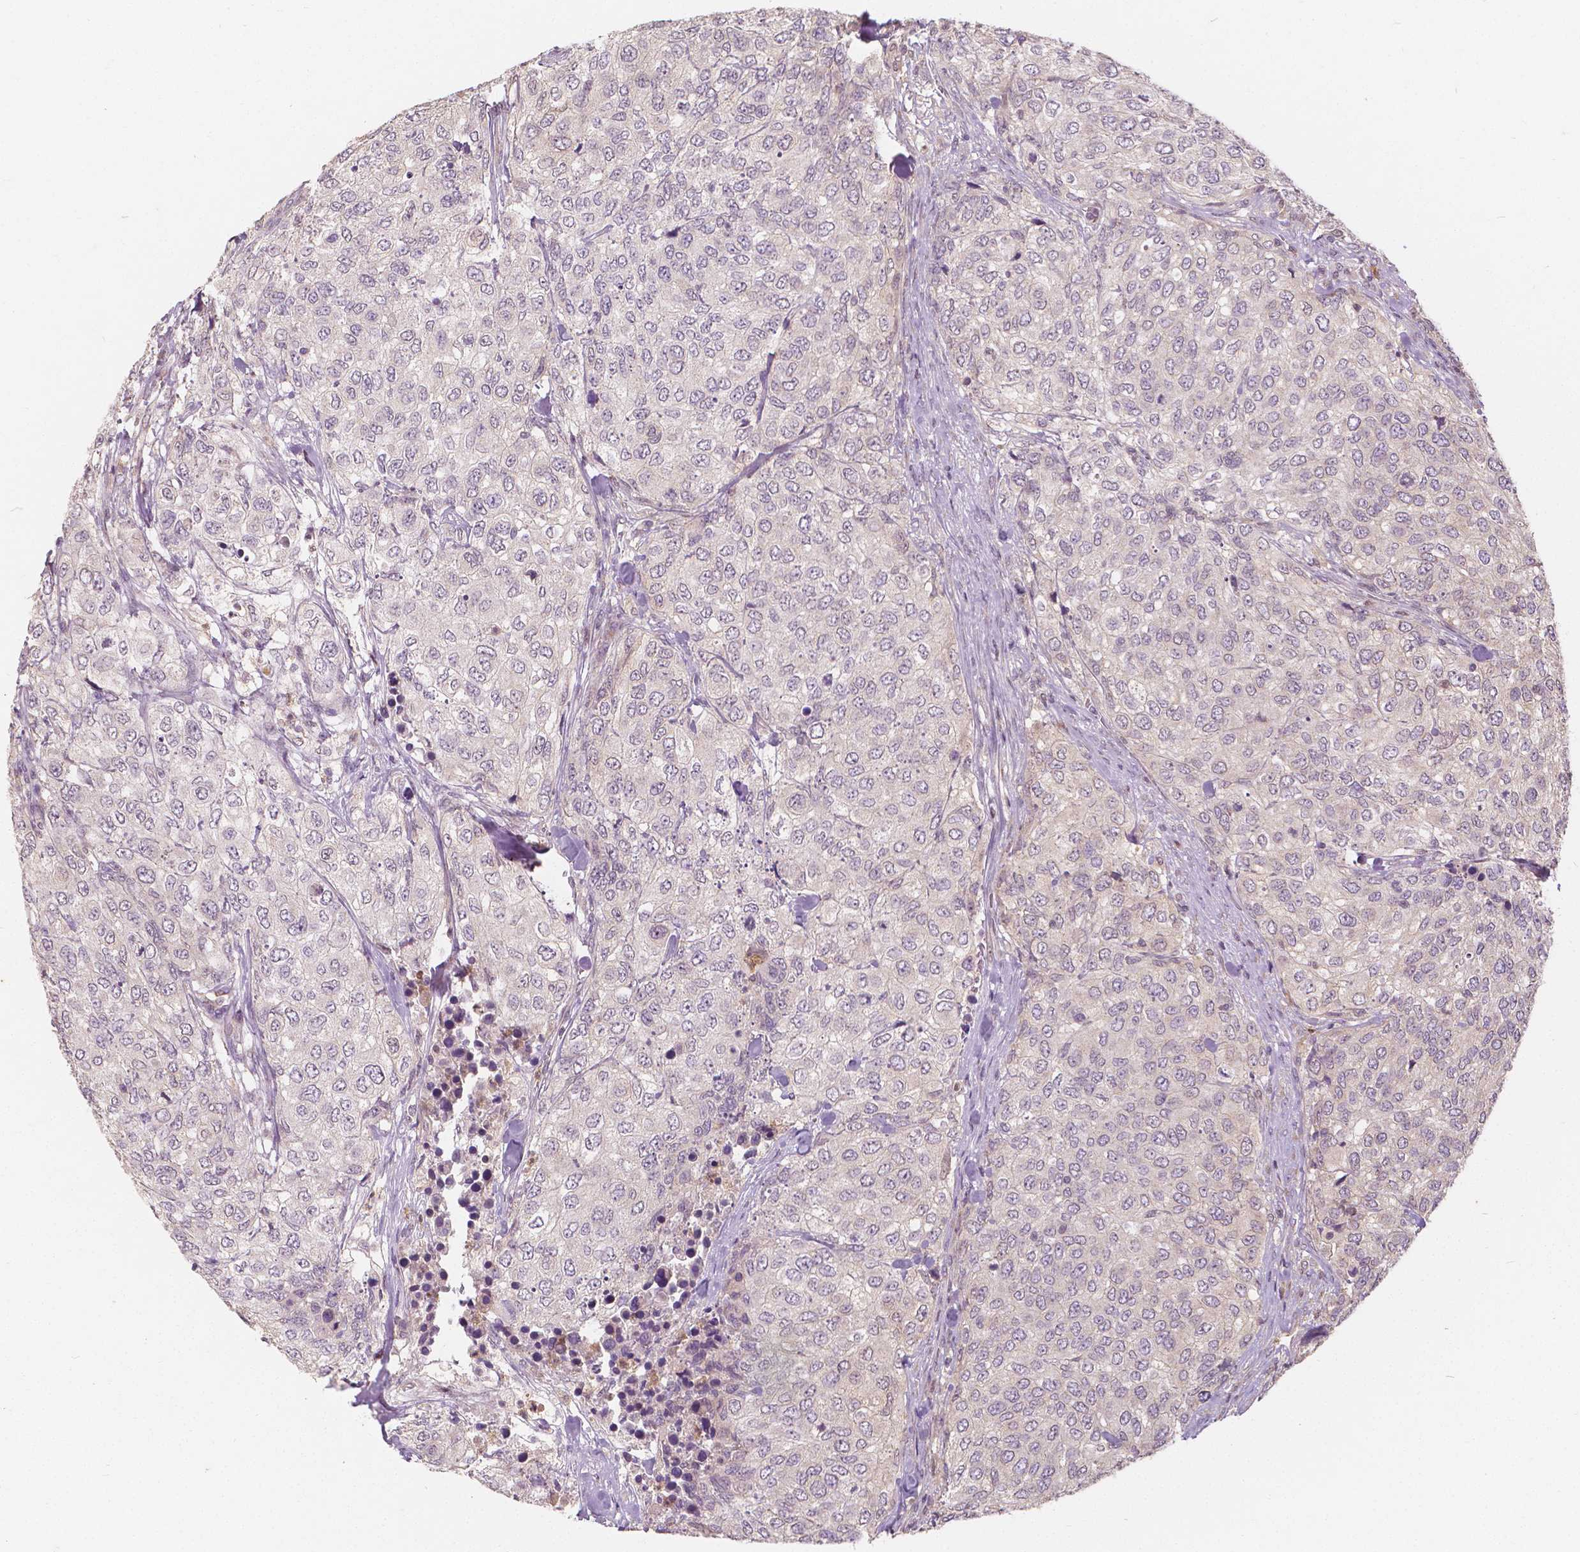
{"staining": {"intensity": "negative", "quantity": "none", "location": "none"}, "tissue": "urothelial cancer", "cell_type": "Tumor cells", "image_type": "cancer", "snomed": [{"axis": "morphology", "description": "Urothelial carcinoma, High grade"}, {"axis": "topography", "description": "Urinary bladder"}], "caption": "The immunohistochemistry (IHC) histopathology image has no significant expression in tumor cells of urothelial carcinoma (high-grade) tissue. The staining is performed using DAB (3,3'-diaminobenzidine) brown chromogen with nuclei counter-stained in using hematoxylin.", "gene": "NAPRT", "patient": {"sex": "female", "age": 78}}